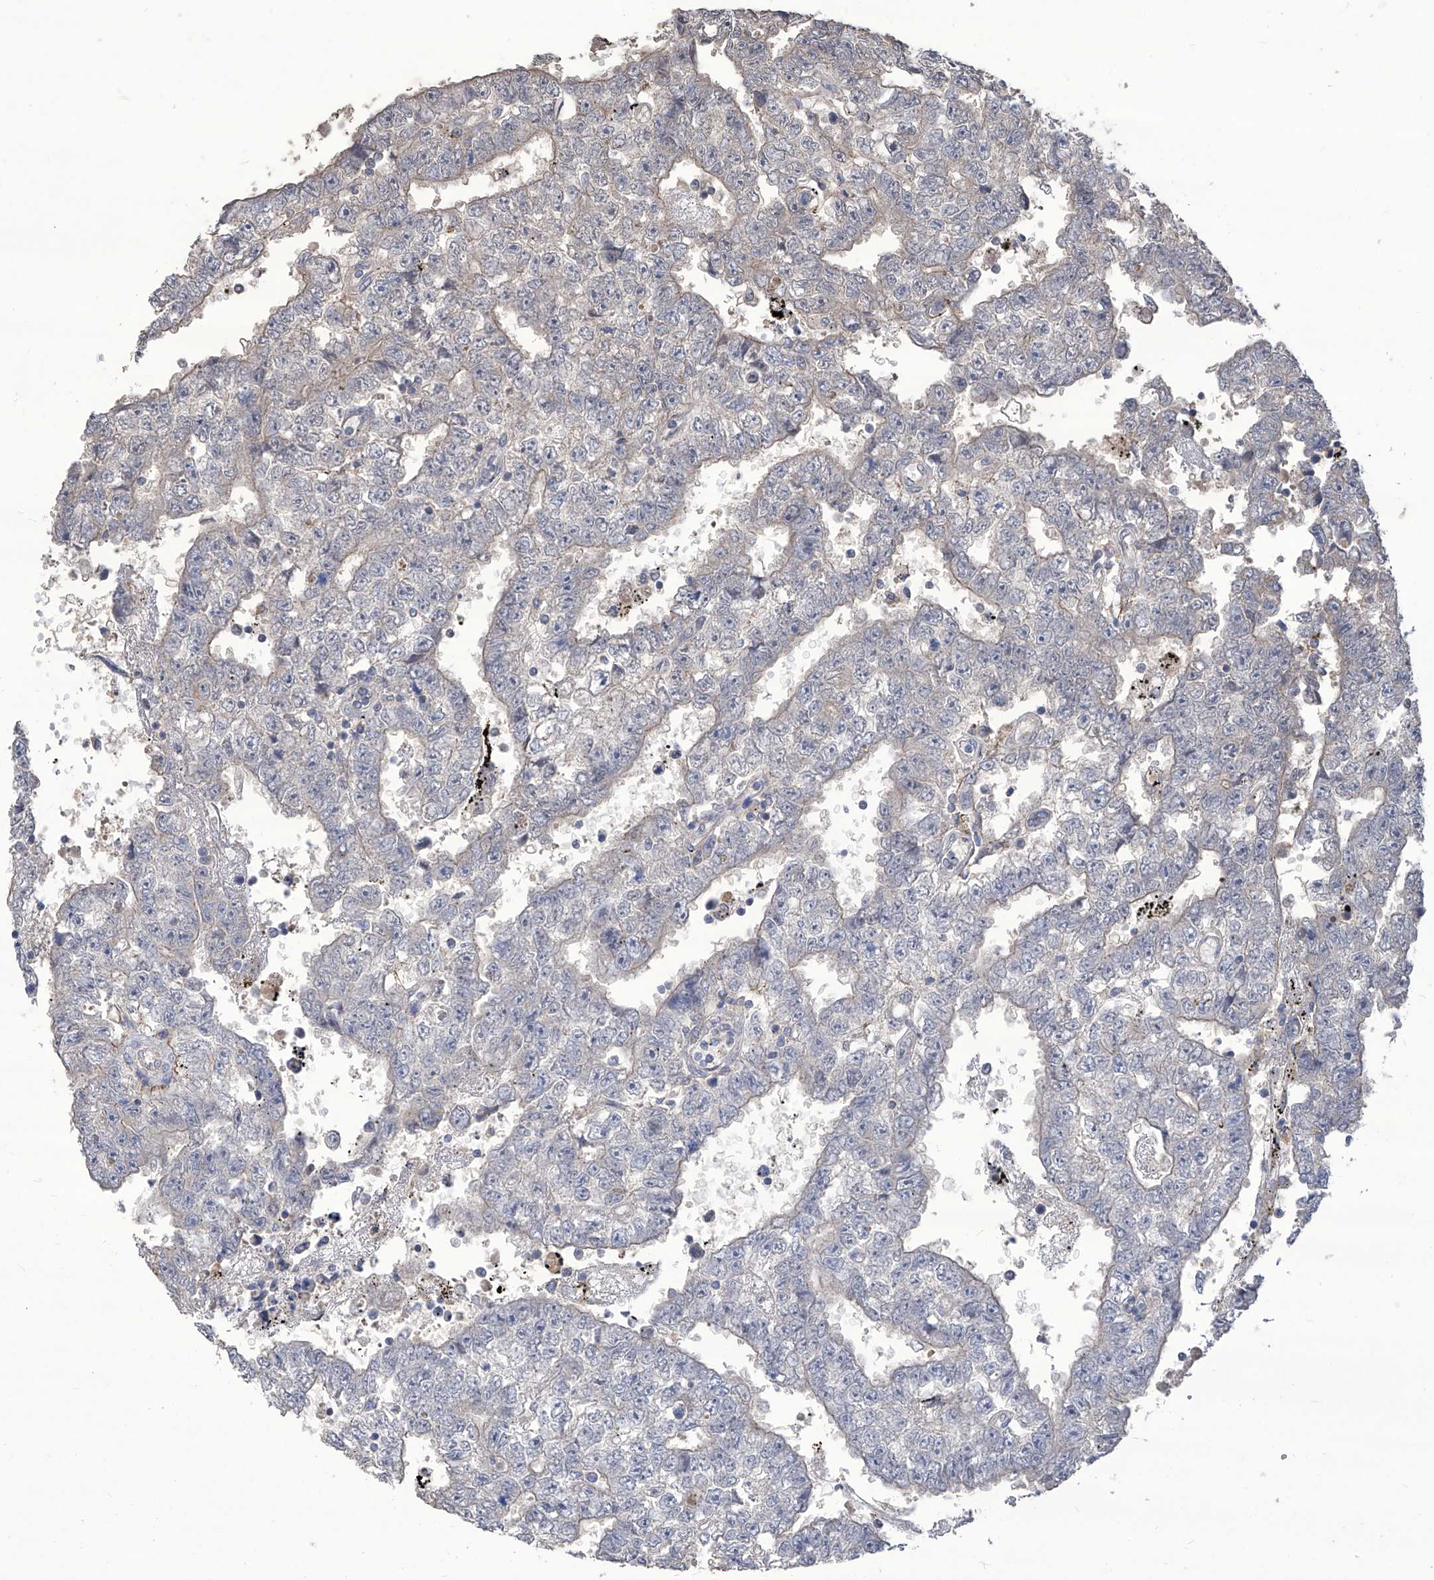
{"staining": {"intensity": "negative", "quantity": "none", "location": "none"}, "tissue": "testis cancer", "cell_type": "Tumor cells", "image_type": "cancer", "snomed": [{"axis": "morphology", "description": "Carcinoma, Embryonal, NOS"}, {"axis": "topography", "description": "Testis"}], "caption": "The image reveals no staining of tumor cells in embryonal carcinoma (testis).", "gene": "TXNIP", "patient": {"sex": "male", "age": 25}}